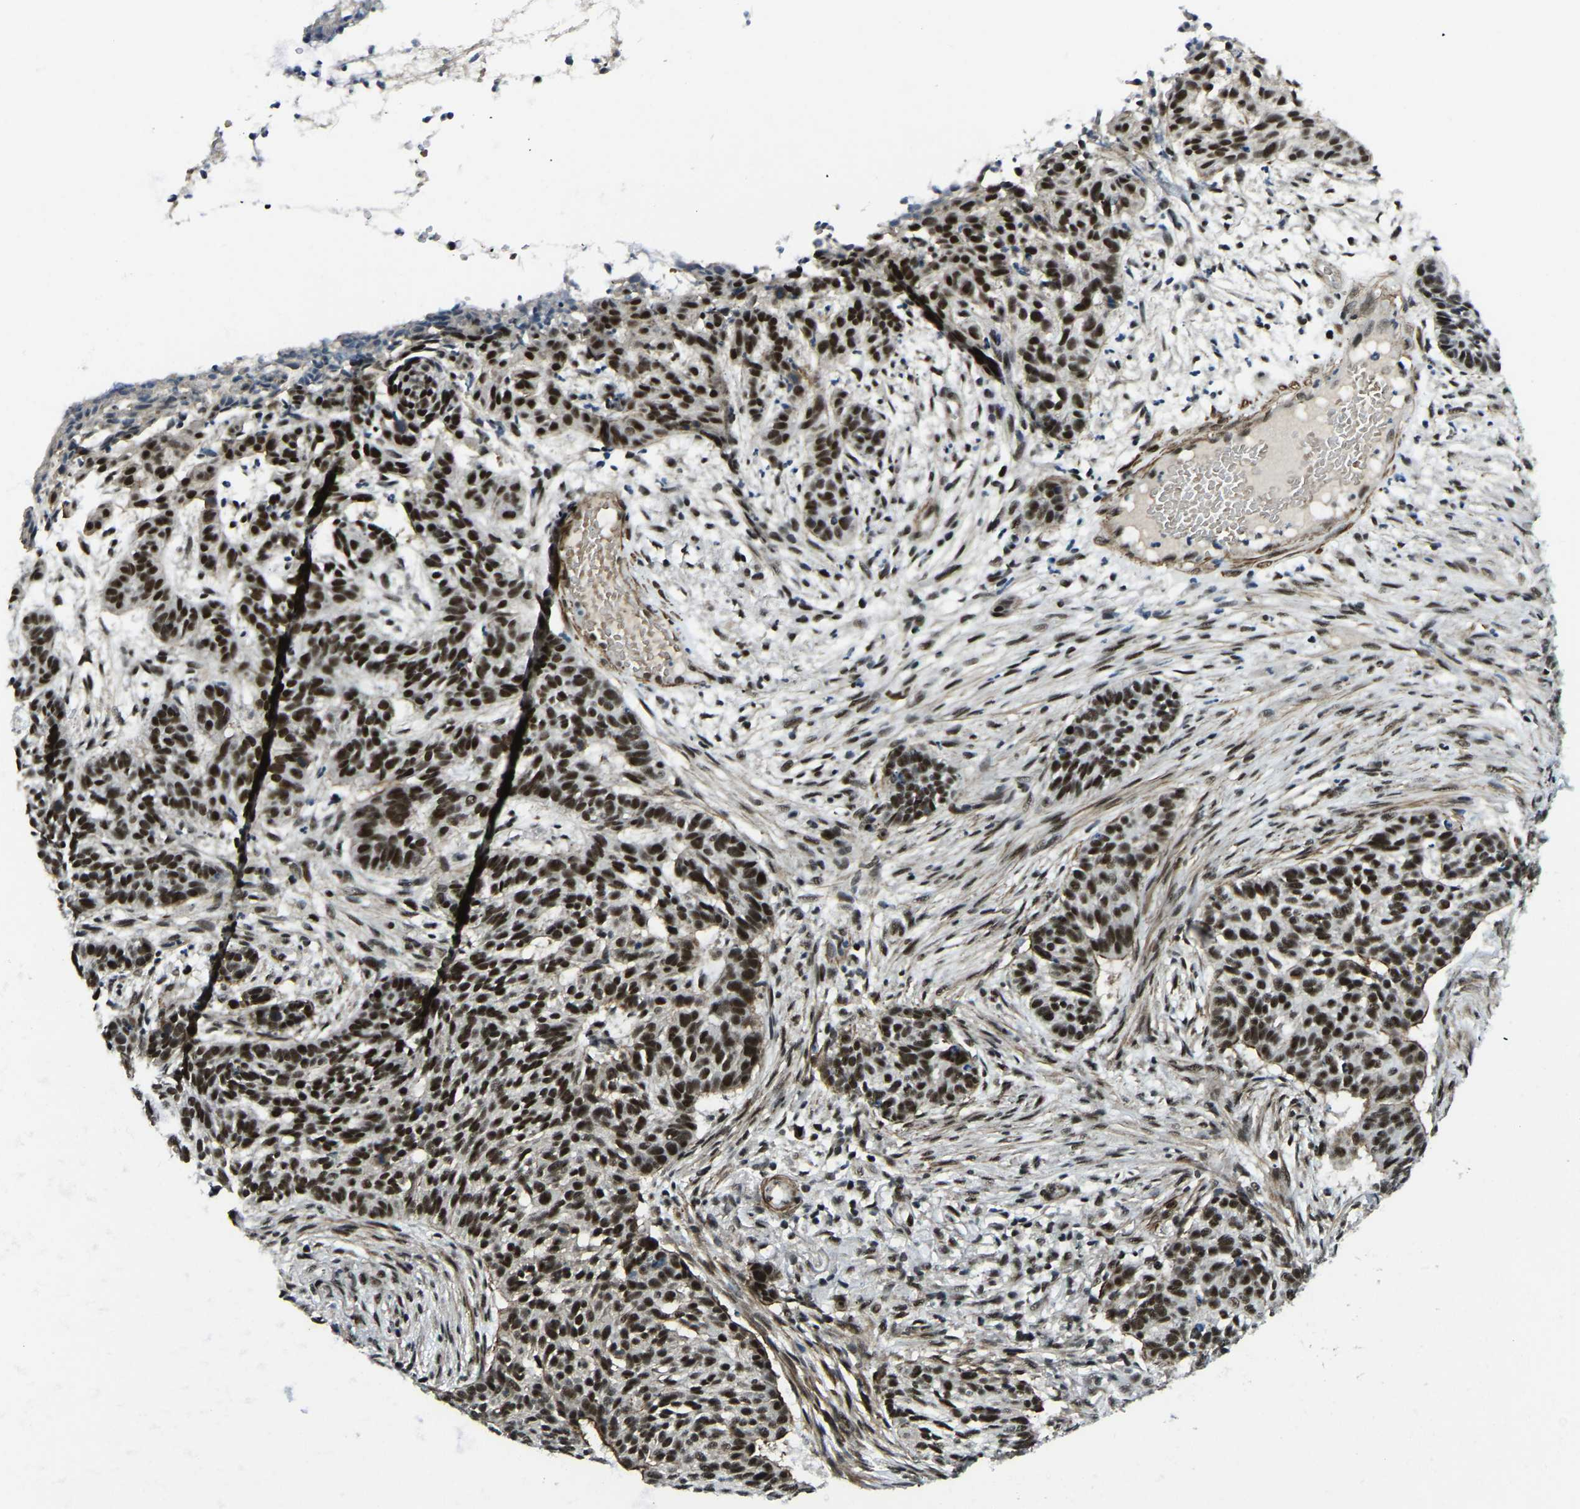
{"staining": {"intensity": "strong", "quantity": ">75%", "location": "nuclear"}, "tissue": "skin cancer", "cell_type": "Tumor cells", "image_type": "cancer", "snomed": [{"axis": "morphology", "description": "Basal cell carcinoma"}, {"axis": "topography", "description": "Skin"}], "caption": "Human skin cancer stained with a protein marker reveals strong staining in tumor cells.", "gene": "PRCC", "patient": {"sex": "male", "age": 85}}